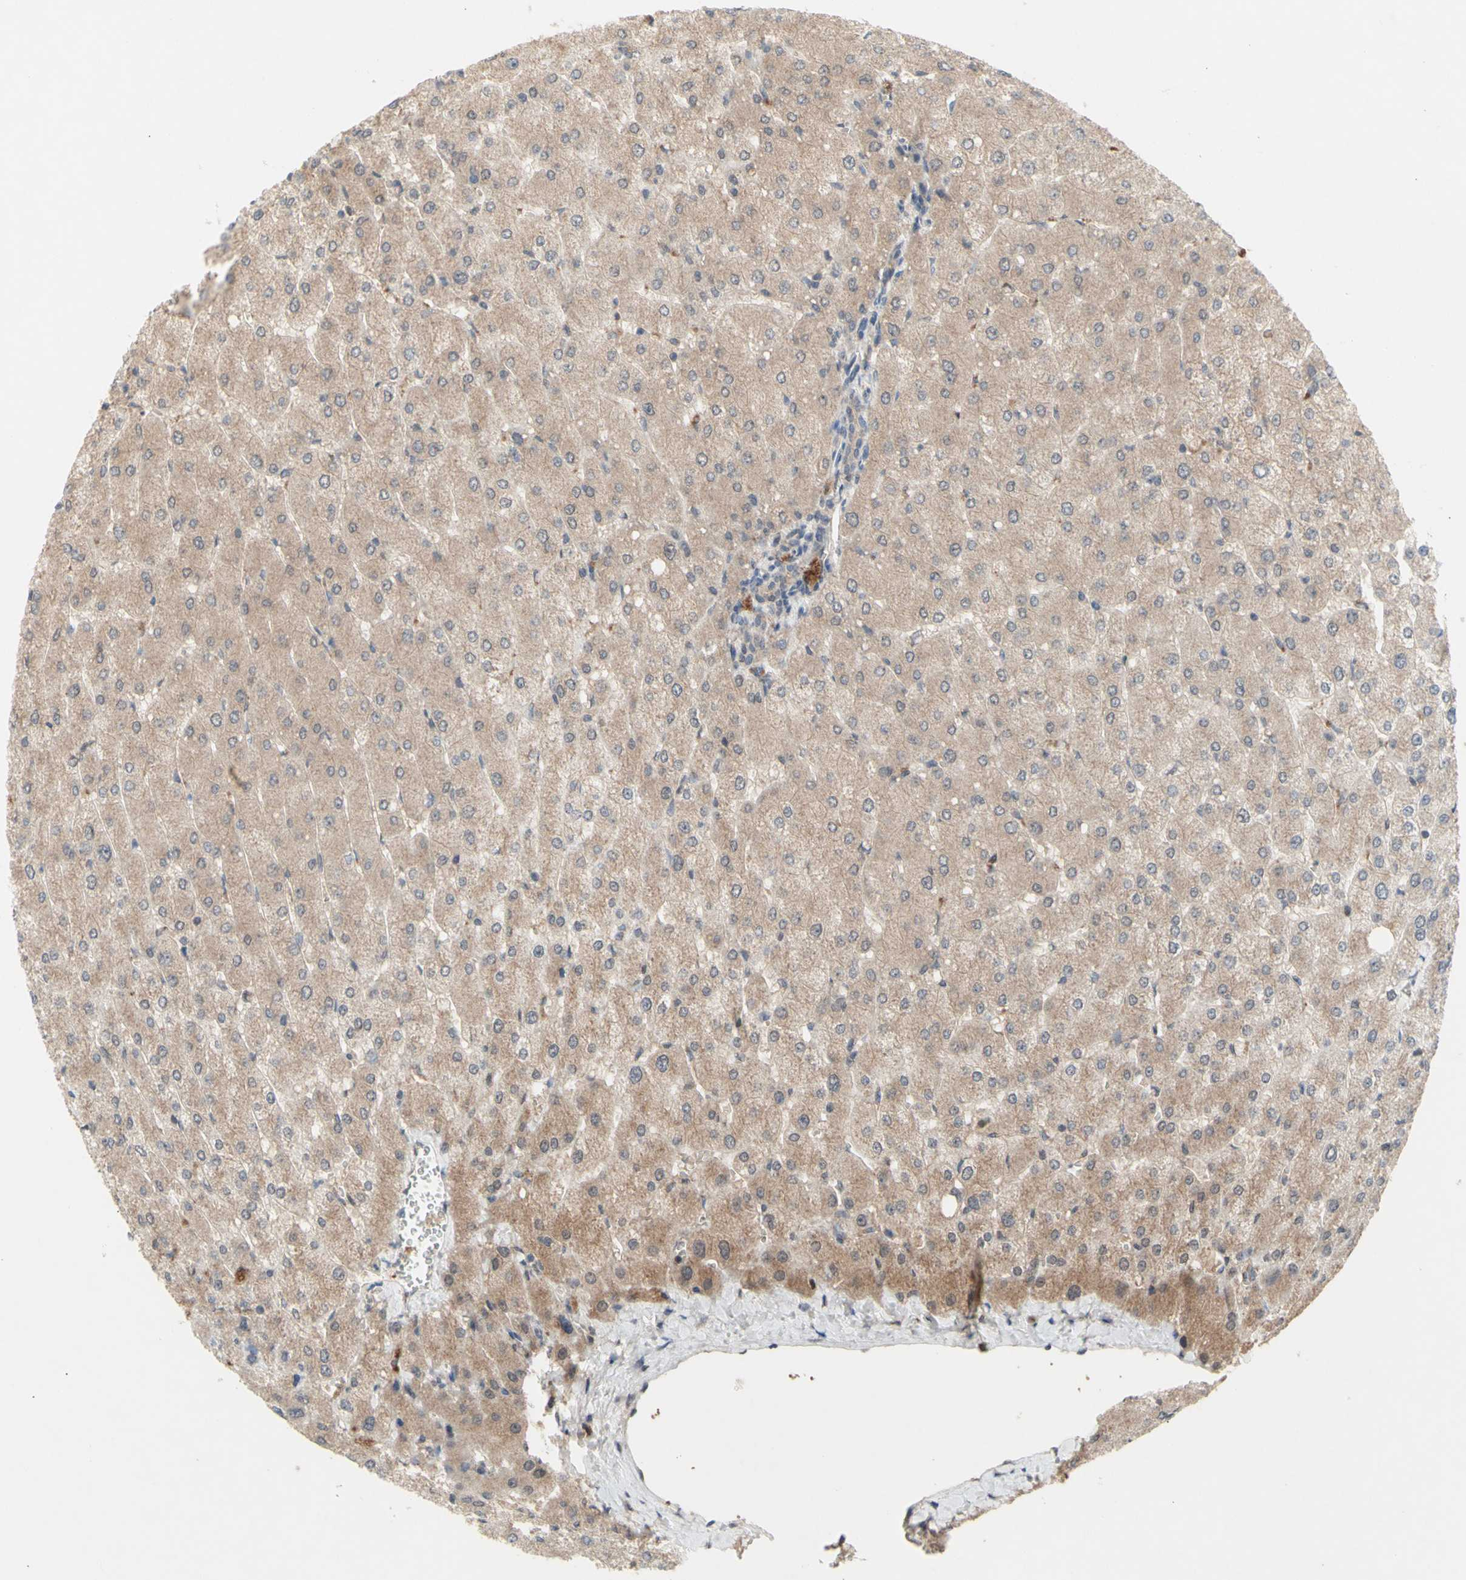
{"staining": {"intensity": "weak", "quantity": ">75%", "location": "cytoplasmic/membranous"}, "tissue": "liver", "cell_type": "Cholangiocytes", "image_type": "normal", "snomed": [{"axis": "morphology", "description": "Normal tissue, NOS"}, {"axis": "topography", "description": "Liver"}], "caption": "High-magnification brightfield microscopy of benign liver stained with DAB (brown) and counterstained with hematoxylin (blue). cholangiocytes exhibit weak cytoplasmic/membranous positivity is seen in about>75% of cells. The staining was performed using DAB (3,3'-diaminobenzidine), with brown indicating positive protein expression. Nuclei are stained blue with hematoxylin.", "gene": "NLRP1", "patient": {"sex": "male", "age": 55}}